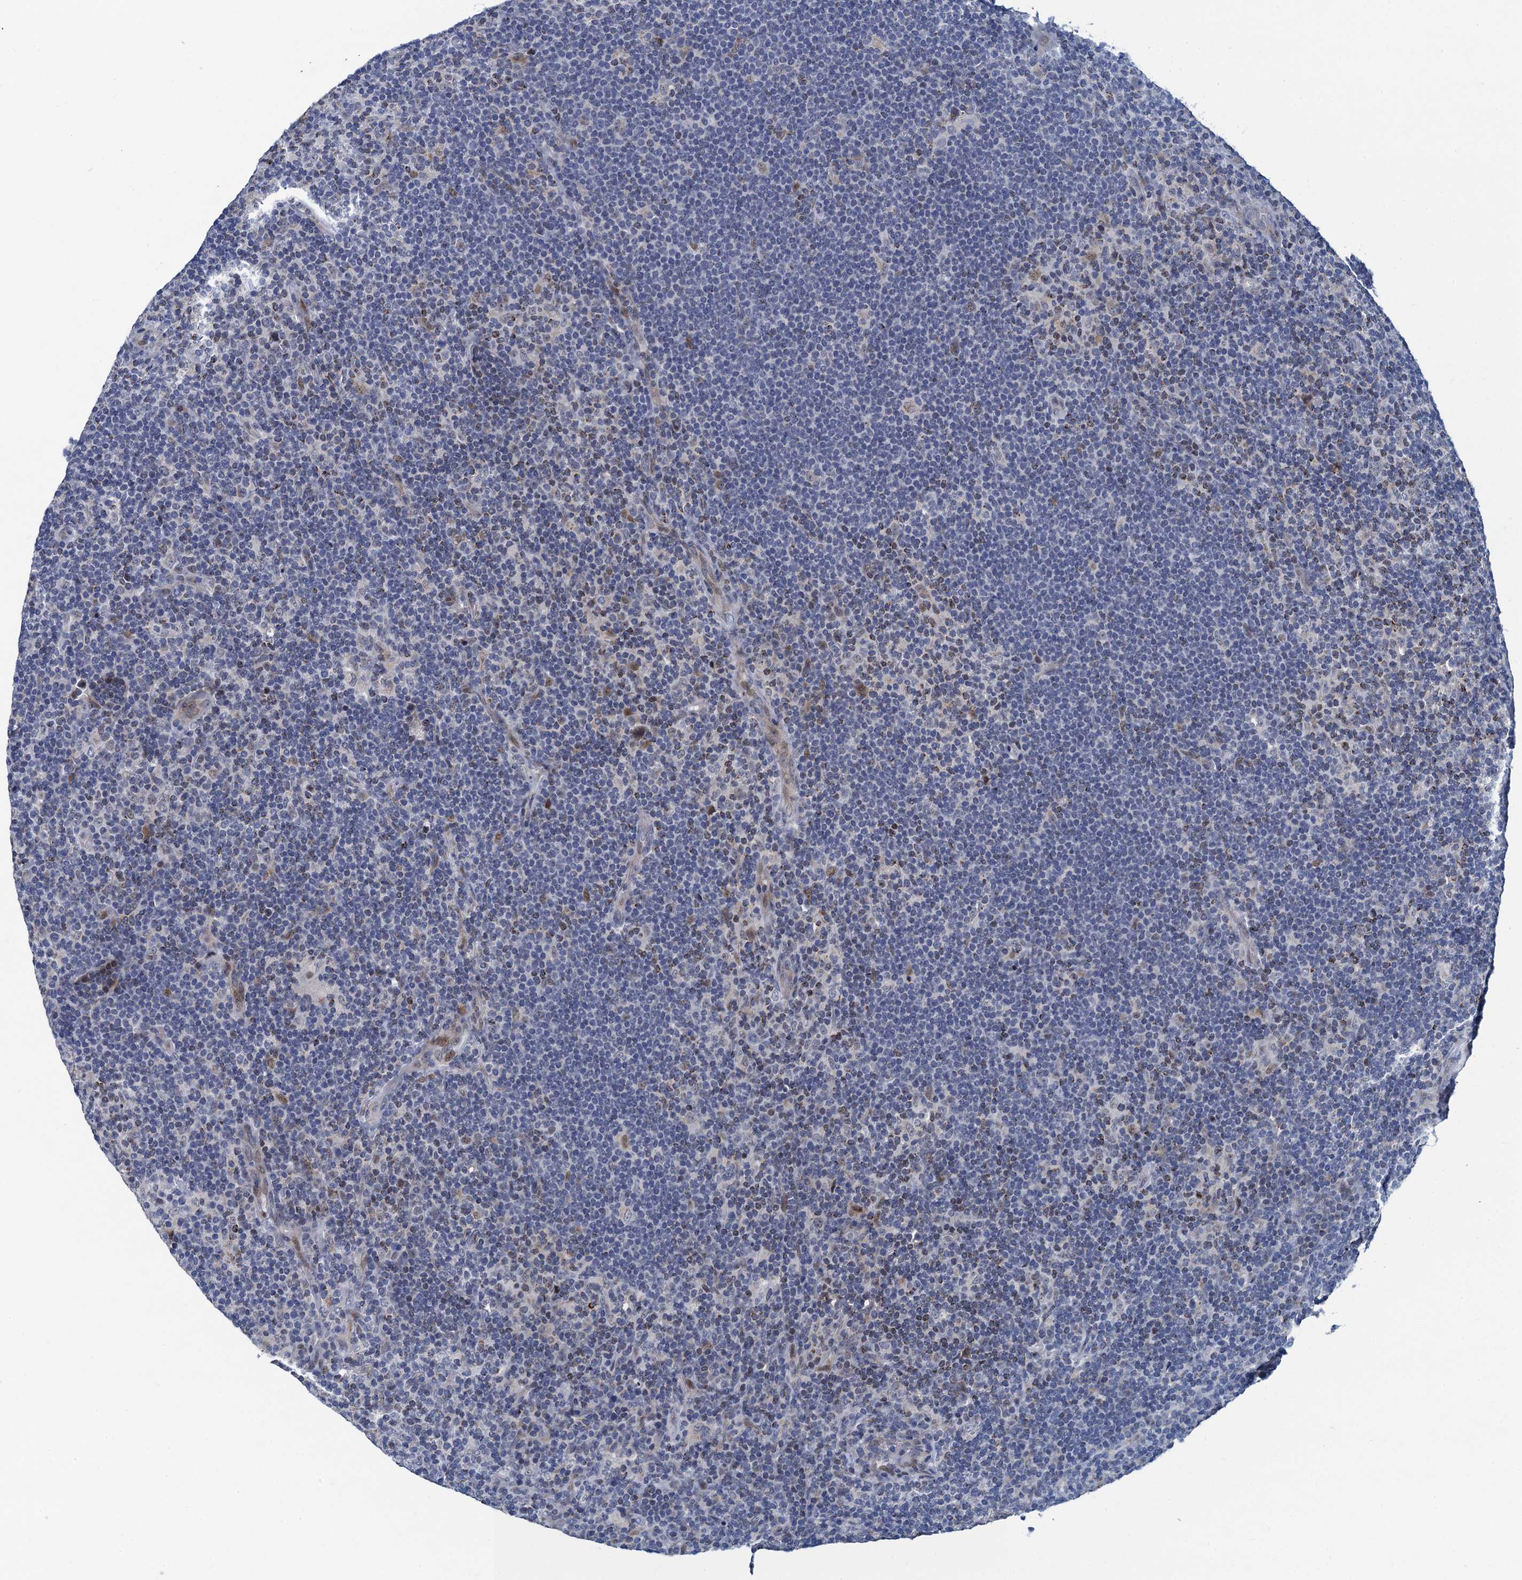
{"staining": {"intensity": "negative", "quantity": "none", "location": "none"}, "tissue": "lymphoma", "cell_type": "Tumor cells", "image_type": "cancer", "snomed": [{"axis": "morphology", "description": "Hodgkin's disease, NOS"}, {"axis": "topography", "description": "Lymph node"}], "caption": "Immunohistochemistry (IHC) of human Hodgkin's disease displays no expression in tumor cells.", "gene": "ATOSA", "patient": {"sex": "female", "age": 57}}